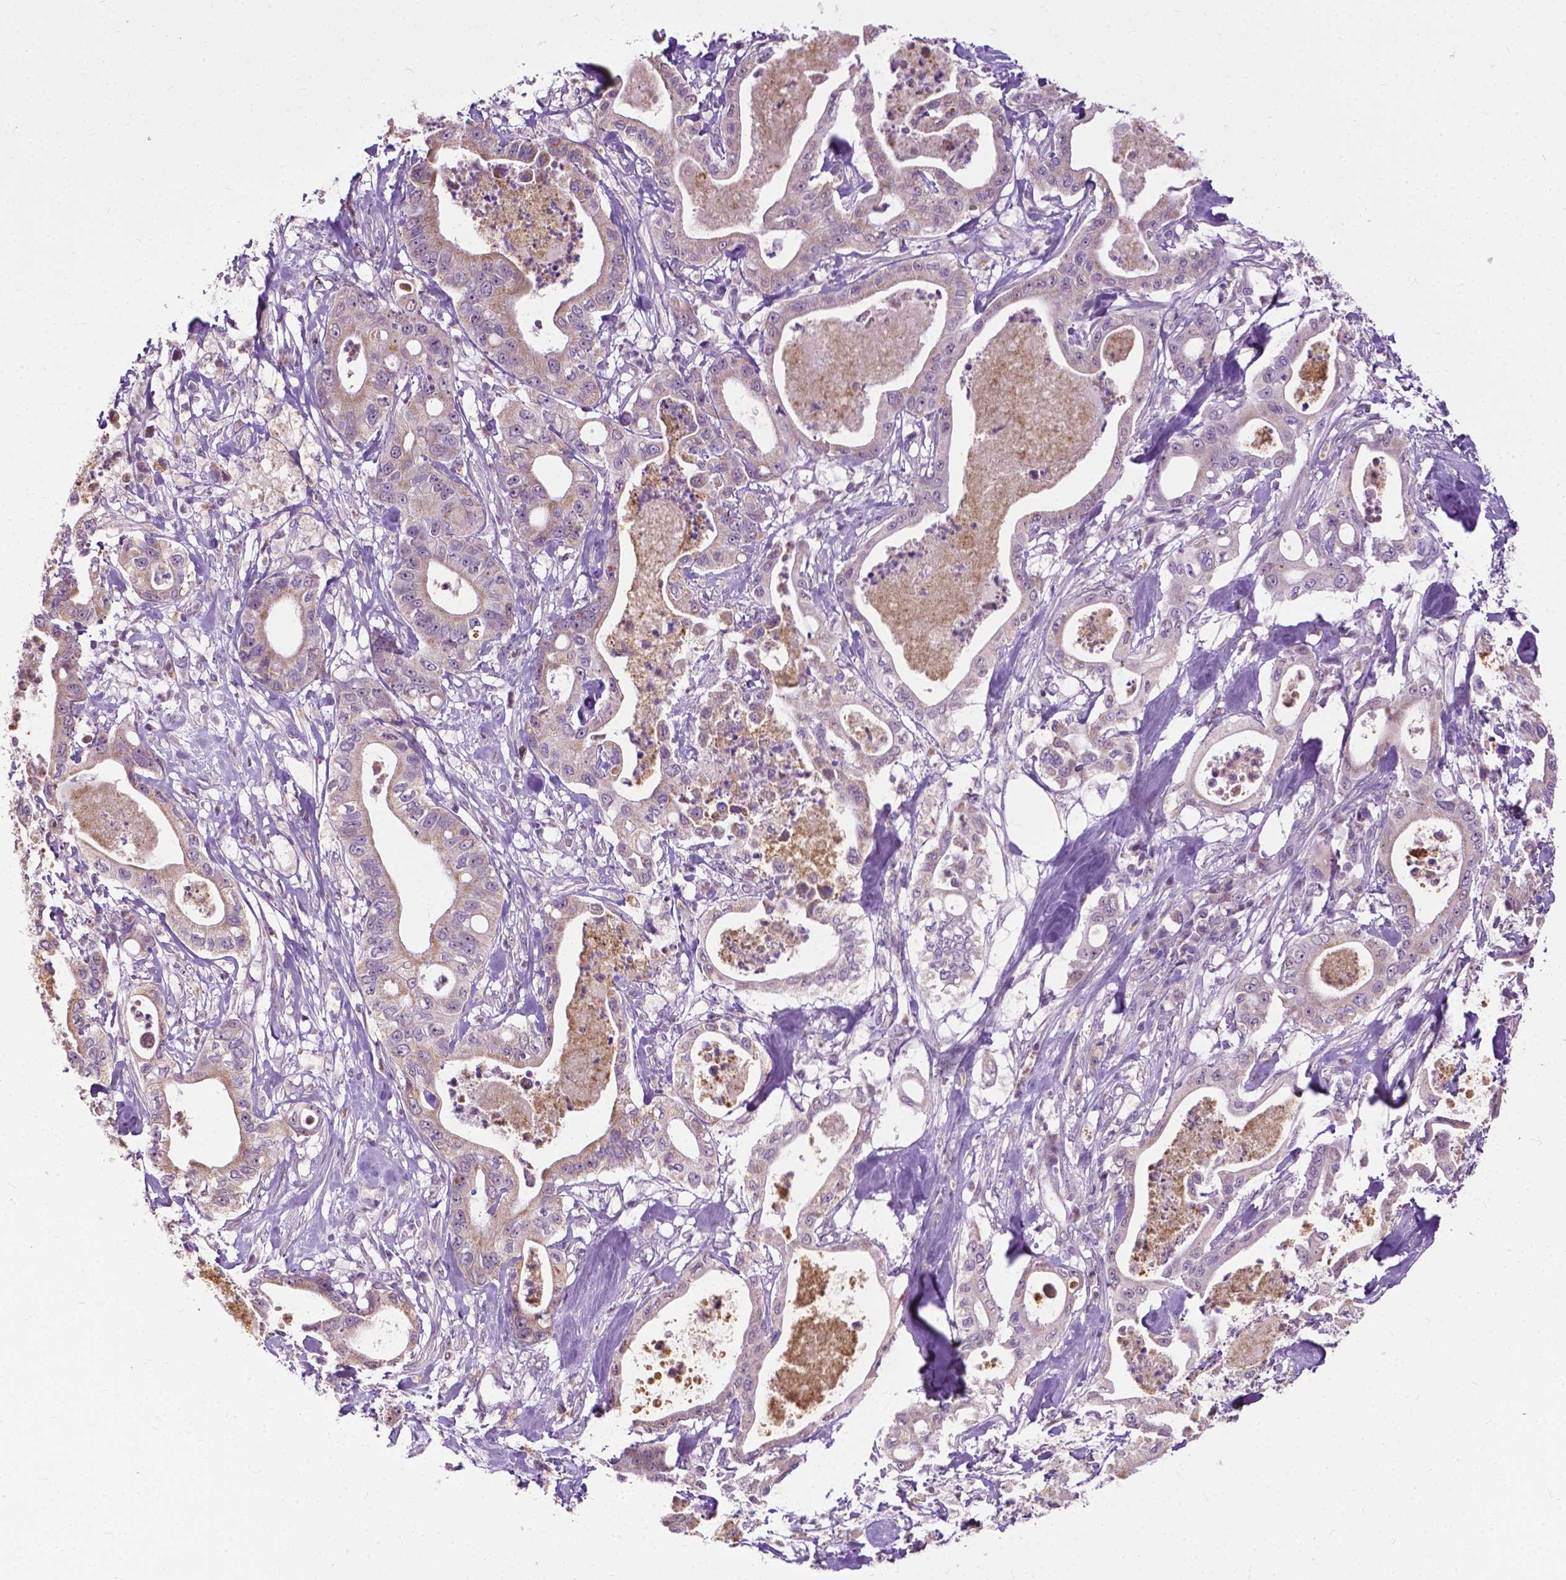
{"staining": {"intensity": "weak", "quantity": "25%-75%", "location": "cytoplasmic/membranous"}, "tissue": "pancreatic cancer", "cell_type": "Tumor cells", "image_type": "cancer", "snomed": [{"axis": "morphology", "description": "Adenocarcinoma, NOS"}, {"axis": "topography", "description": "Pancreas"}], "caption": "Pancreatic adenocarcinoma tissue reveals weak cytoplasmic/membranous expression in approximately 25%-75% of tumor cells, visualized by immunohistochemistry.", "gene": "TTC9B", "patient": {"sex": "male", "age": 71}}